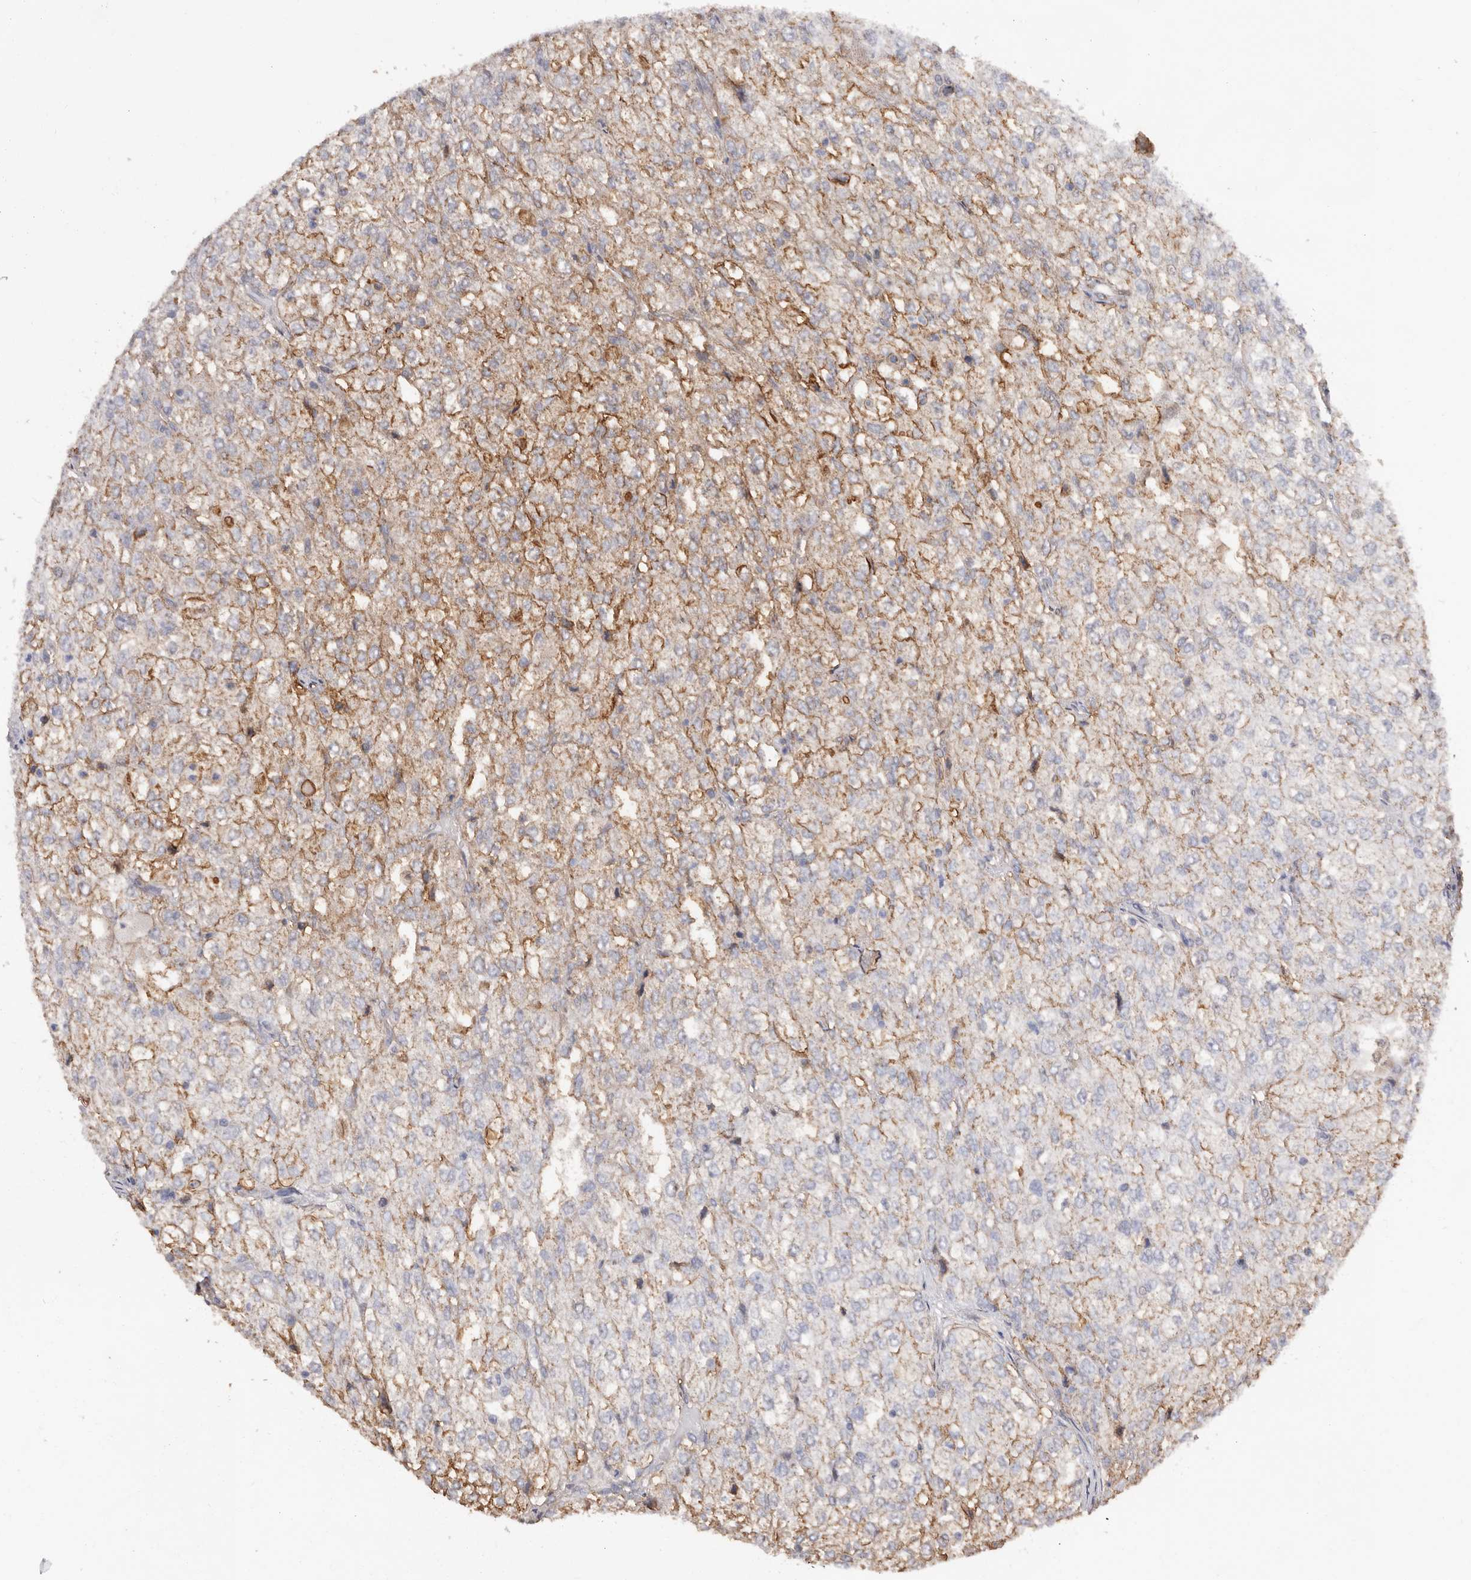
{"staining": {"intensity": "moderate", "quantity": "25%-75%", "location": "cytoplasmic/membranous"}, "tissue": "renal cancer", "cell_type": "Tumor cells", "image_type": "cancer", "snomed": [{"axis": "morphology", "description": "Adenocarcinoma, NOS"}, {"axis": "topography", "description": "Kidney"}], "caption": "This image shows immunohistochemistry (IHC) staining of human adenocarcinoma (renal), with medium moderate cytoplasmic/membranous expression in about 25%-75% of tumor cells.", "gene": "GPR27", "patient": {"sex": "female", "age": 54}}